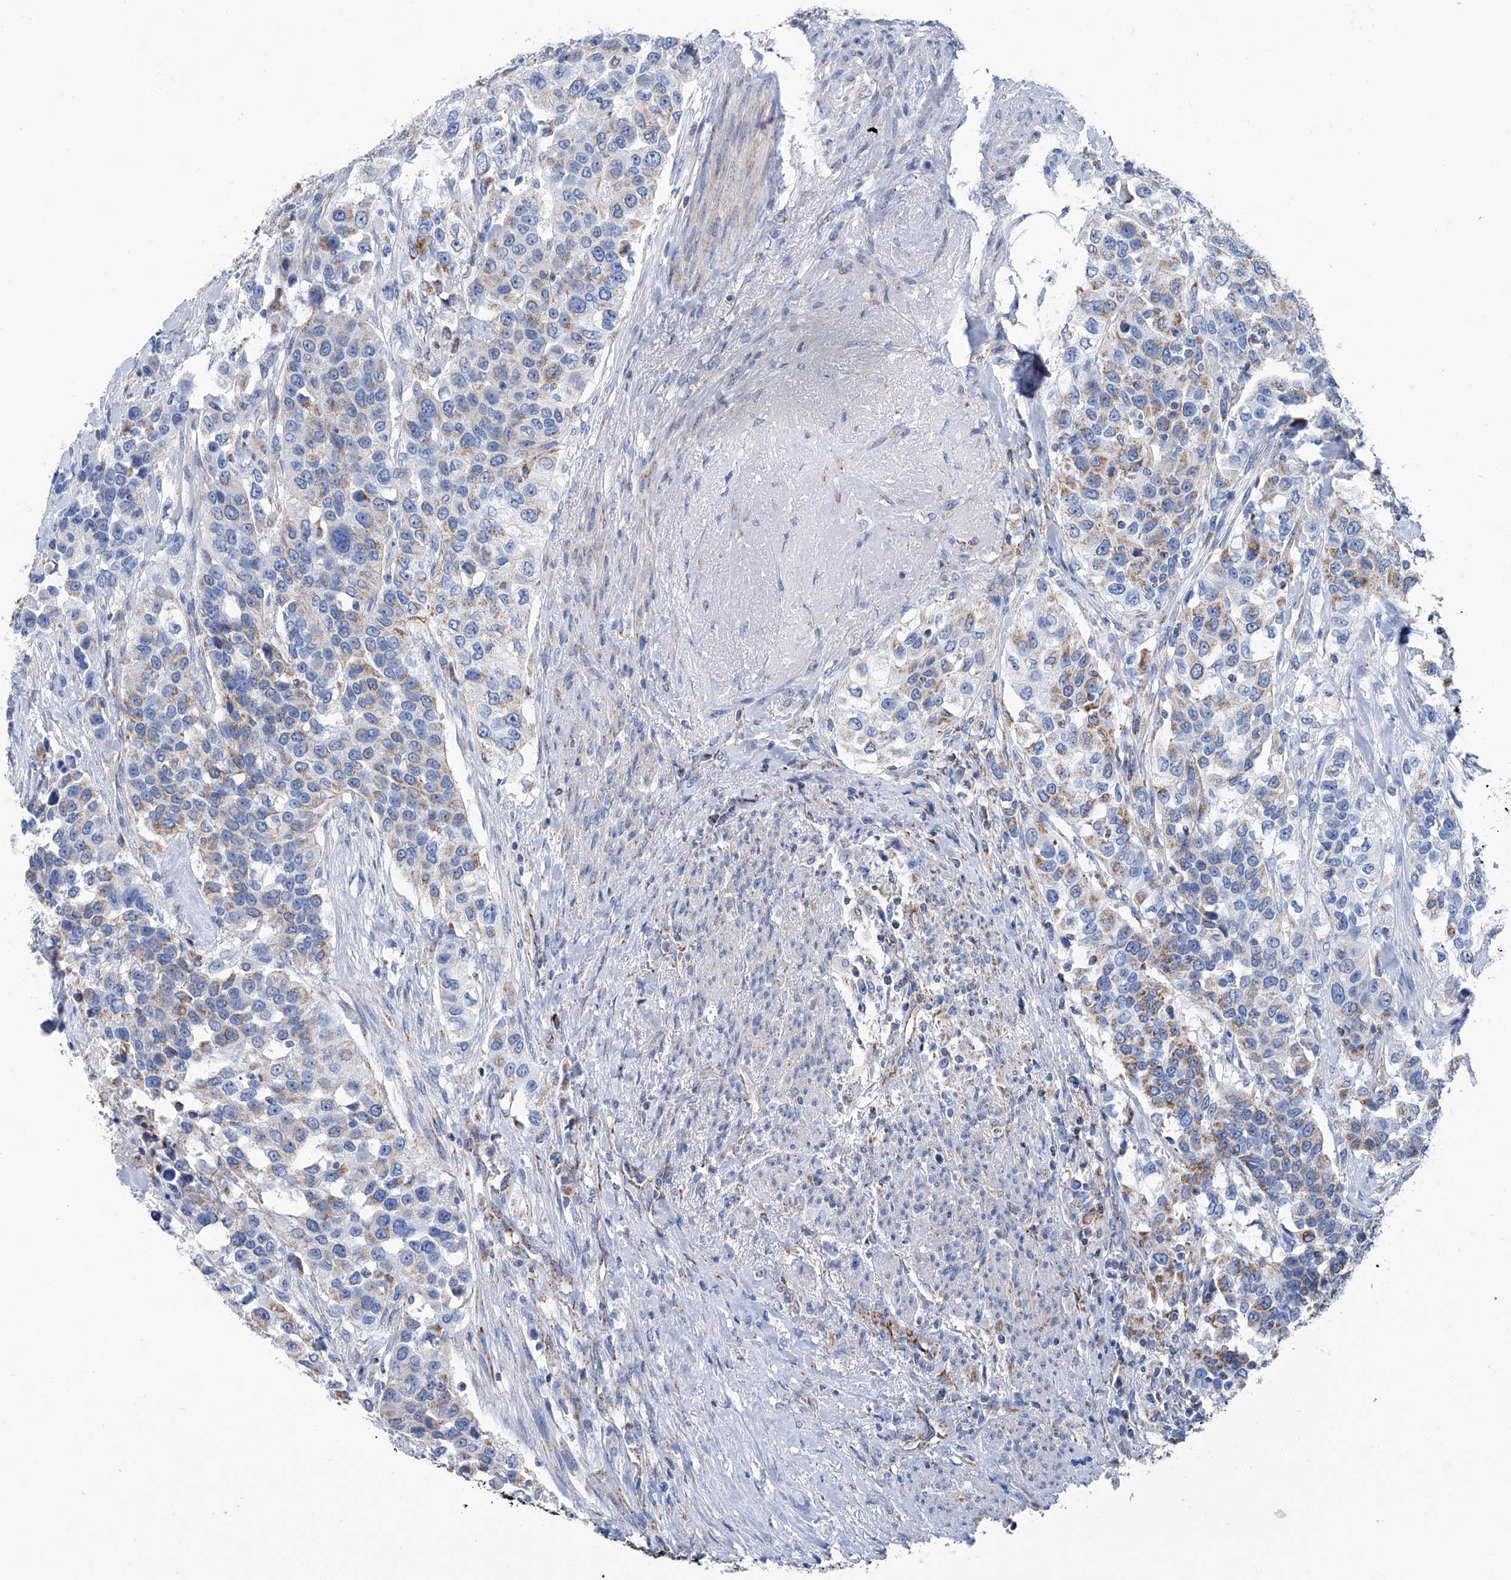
{"staining": {"intensity": "weak", "quantity": "25%-75%", "location": "cytoplasmic/membranous"}, "tissue": "urothelial cancer", "cell_type": "Tumor cells", "image_type": "cancer", "snomed": [{"axis": "morphology", "description": "Urothelial carcinoma, High grade"}, {"axis": "topography", "description": "Urinary bladder"}], "caption": "This image displays immunohistochemistry staining of human urothelial cancer, with low weak cytoplasmic/membranous positivity in approximately 25%-75% of tumor cells.", "gene": "MT-ND1", "patient": {"sex": "female", "age": 80}}